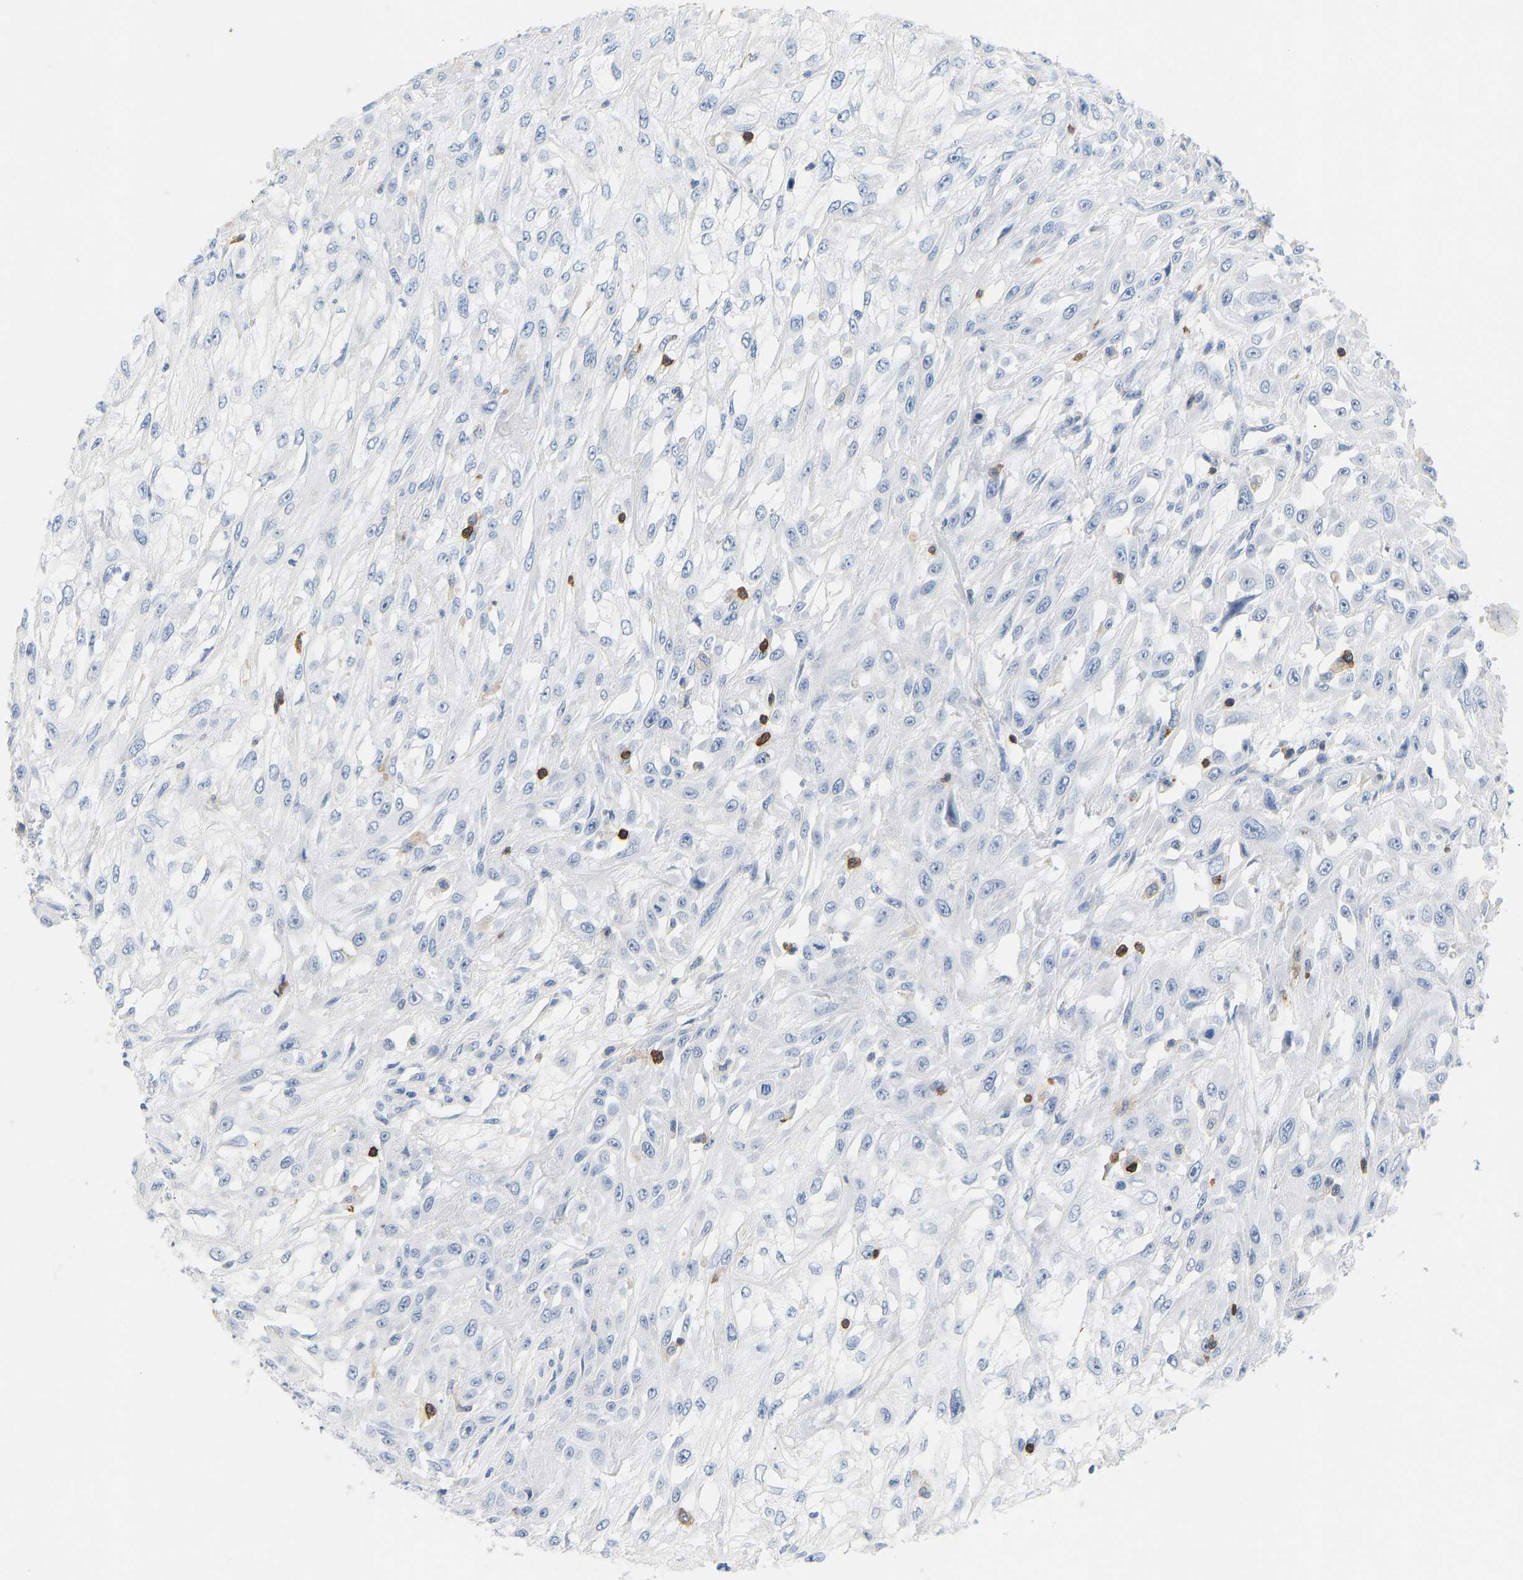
{"staining": {"intensity": "negative", "quantity": "none", "location": "none"}, "tissue": "skin cancer", "cell_type": "Tumor cells", "image_type": "cancer", "snomed": [{"axis": "morphology", "description": "Squamous cell carcinoma, NOS"}, {"axis": "morphology", "description": "Squamous cell carcinoma, metastatic, NOS"}, {"axis": "topography", "description": "Skin"}, {"axis": "topography", "description": "Lymph node"}], "caption": "Immunohistochemistry of squamous cell carcinoma (skin) displays no expression in tumor cells.", "gene": "EVL", "patient": {"sex": "male", "age": 75}}